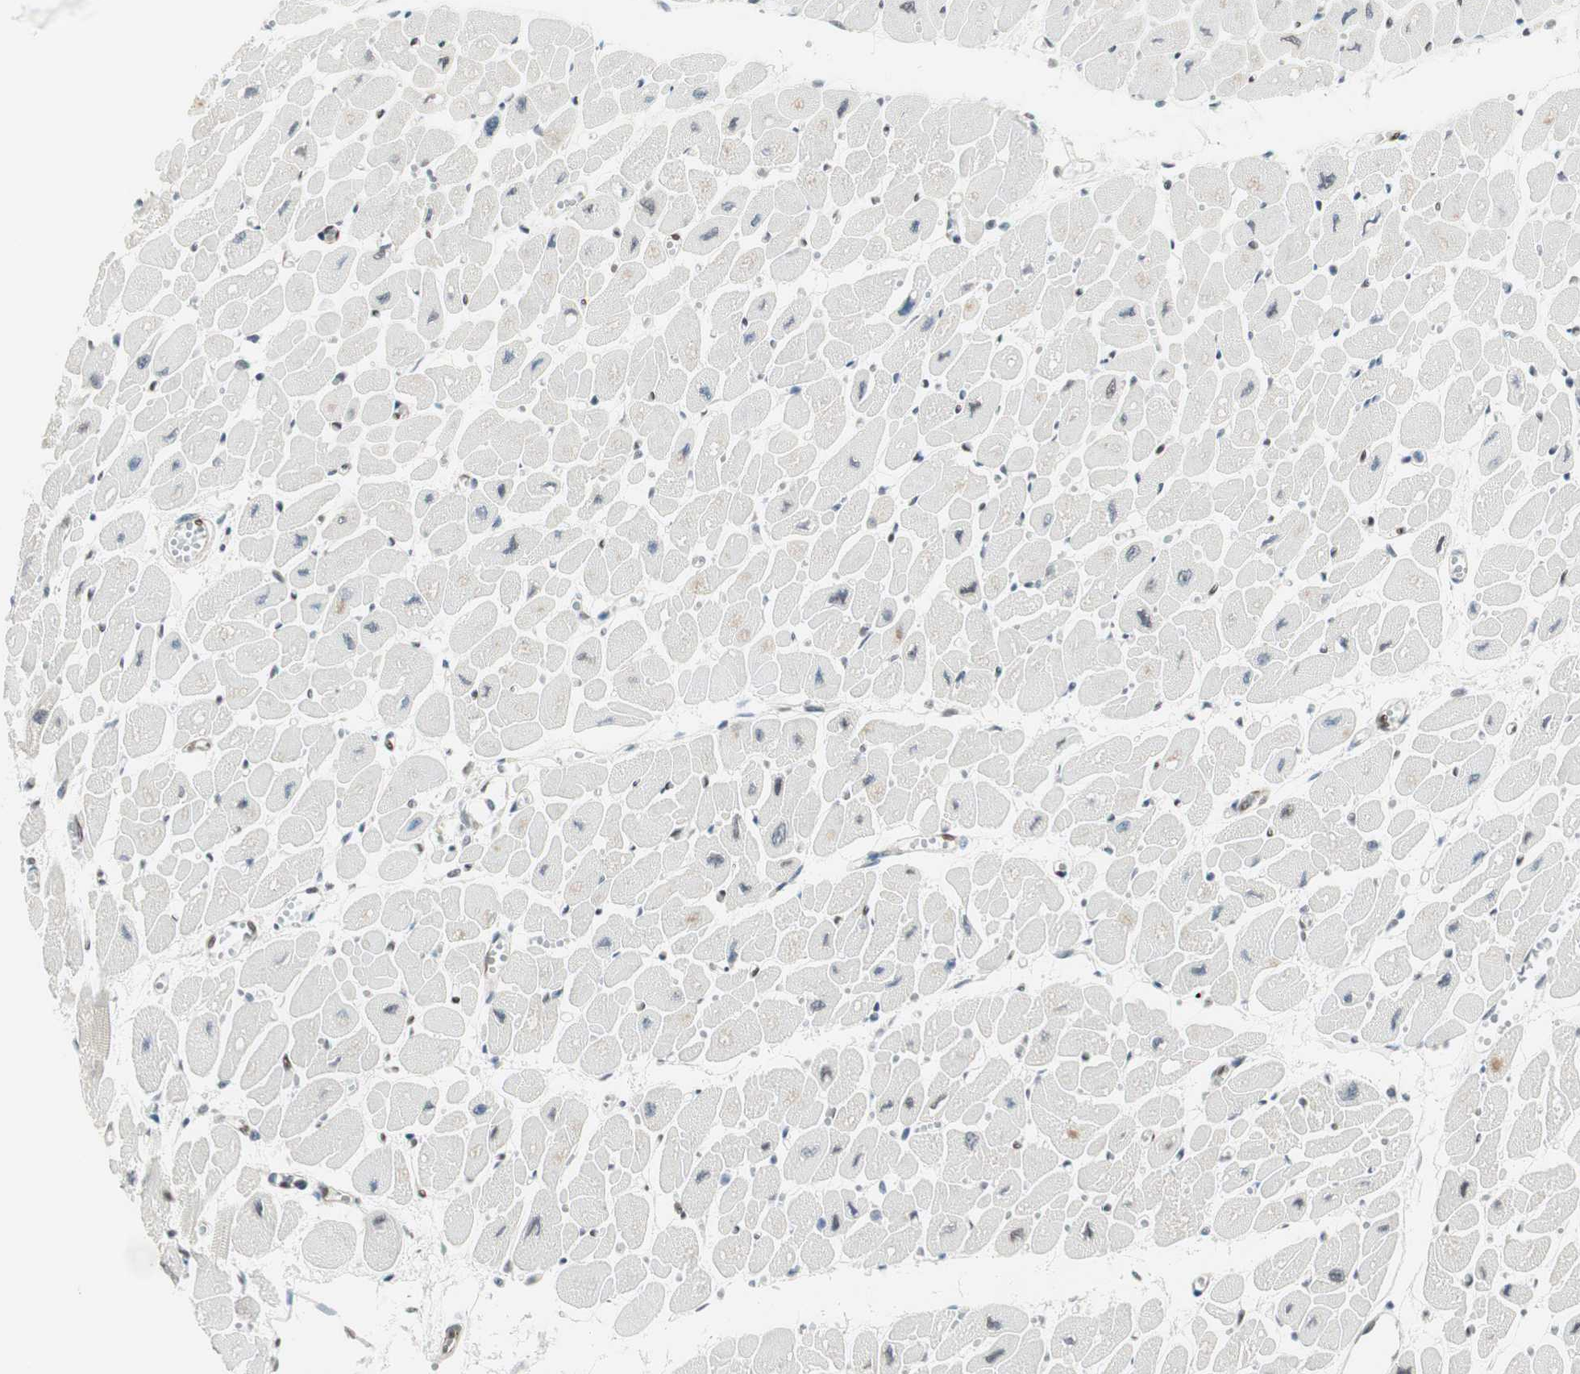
{"staining": {"intensity": "weak", "quantity": "25%-75%", "location": "nuclear"}, "tissue": "heart muscle", "cell_type": "Cardiomyocytes", "image_type": "normal", "snomed": [{"axis": "morphology", "description": "Normal tissue, NOS"}, {"axis": "topography", "description": "Heart"}], "caption": "An image of human heart muscle stained for a protein shows weak nuclear brown staining in cardiomyocytes.", "gene": "ZBTB17", "patient": {"sex": "female", "age": 54}}